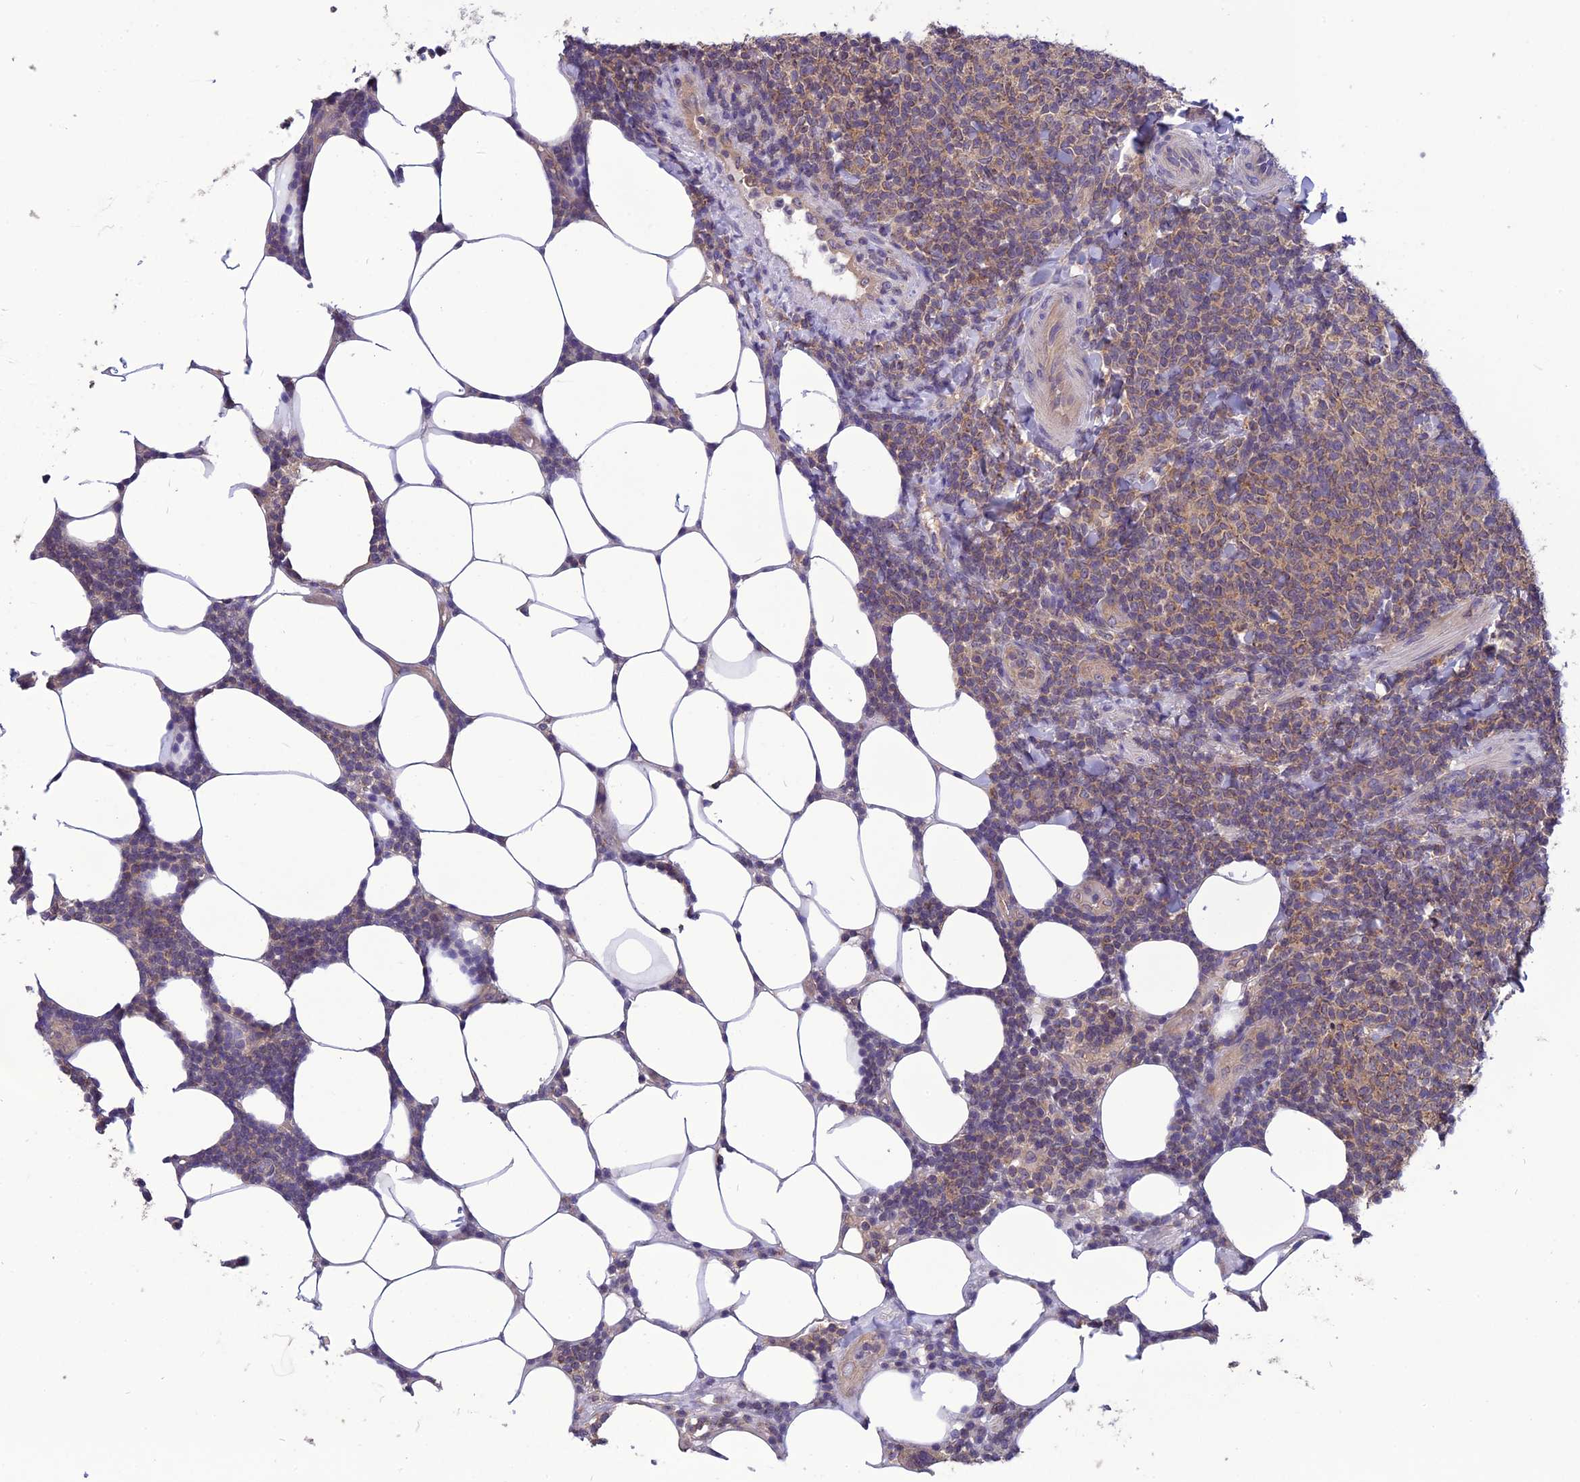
{"staining": {"intensity": "weak", "quantity": "25%-75%", "location": "cytoplasmic/membranous"}, "tissue": "lymphoma", "cell_type": "Tumor cells", "image_type": "cancer", "snomed": [{"axis": "morphology", "description": "Malignant lymphoma, non-Hodgkin's type, Low grade"}, {"axis": "topography", "description": "Lymph node"}], "caption": "A micrograph showing weak cytoplasmic/membranous expression in about 25%-75% of tumor cells in malignant lymphoma, non-Hodgkin's type (low-grade), as visualized by brown immunohistochemical staining.", "gene": "PSMF1", "patient": {"sex": "male", "age": 66}}